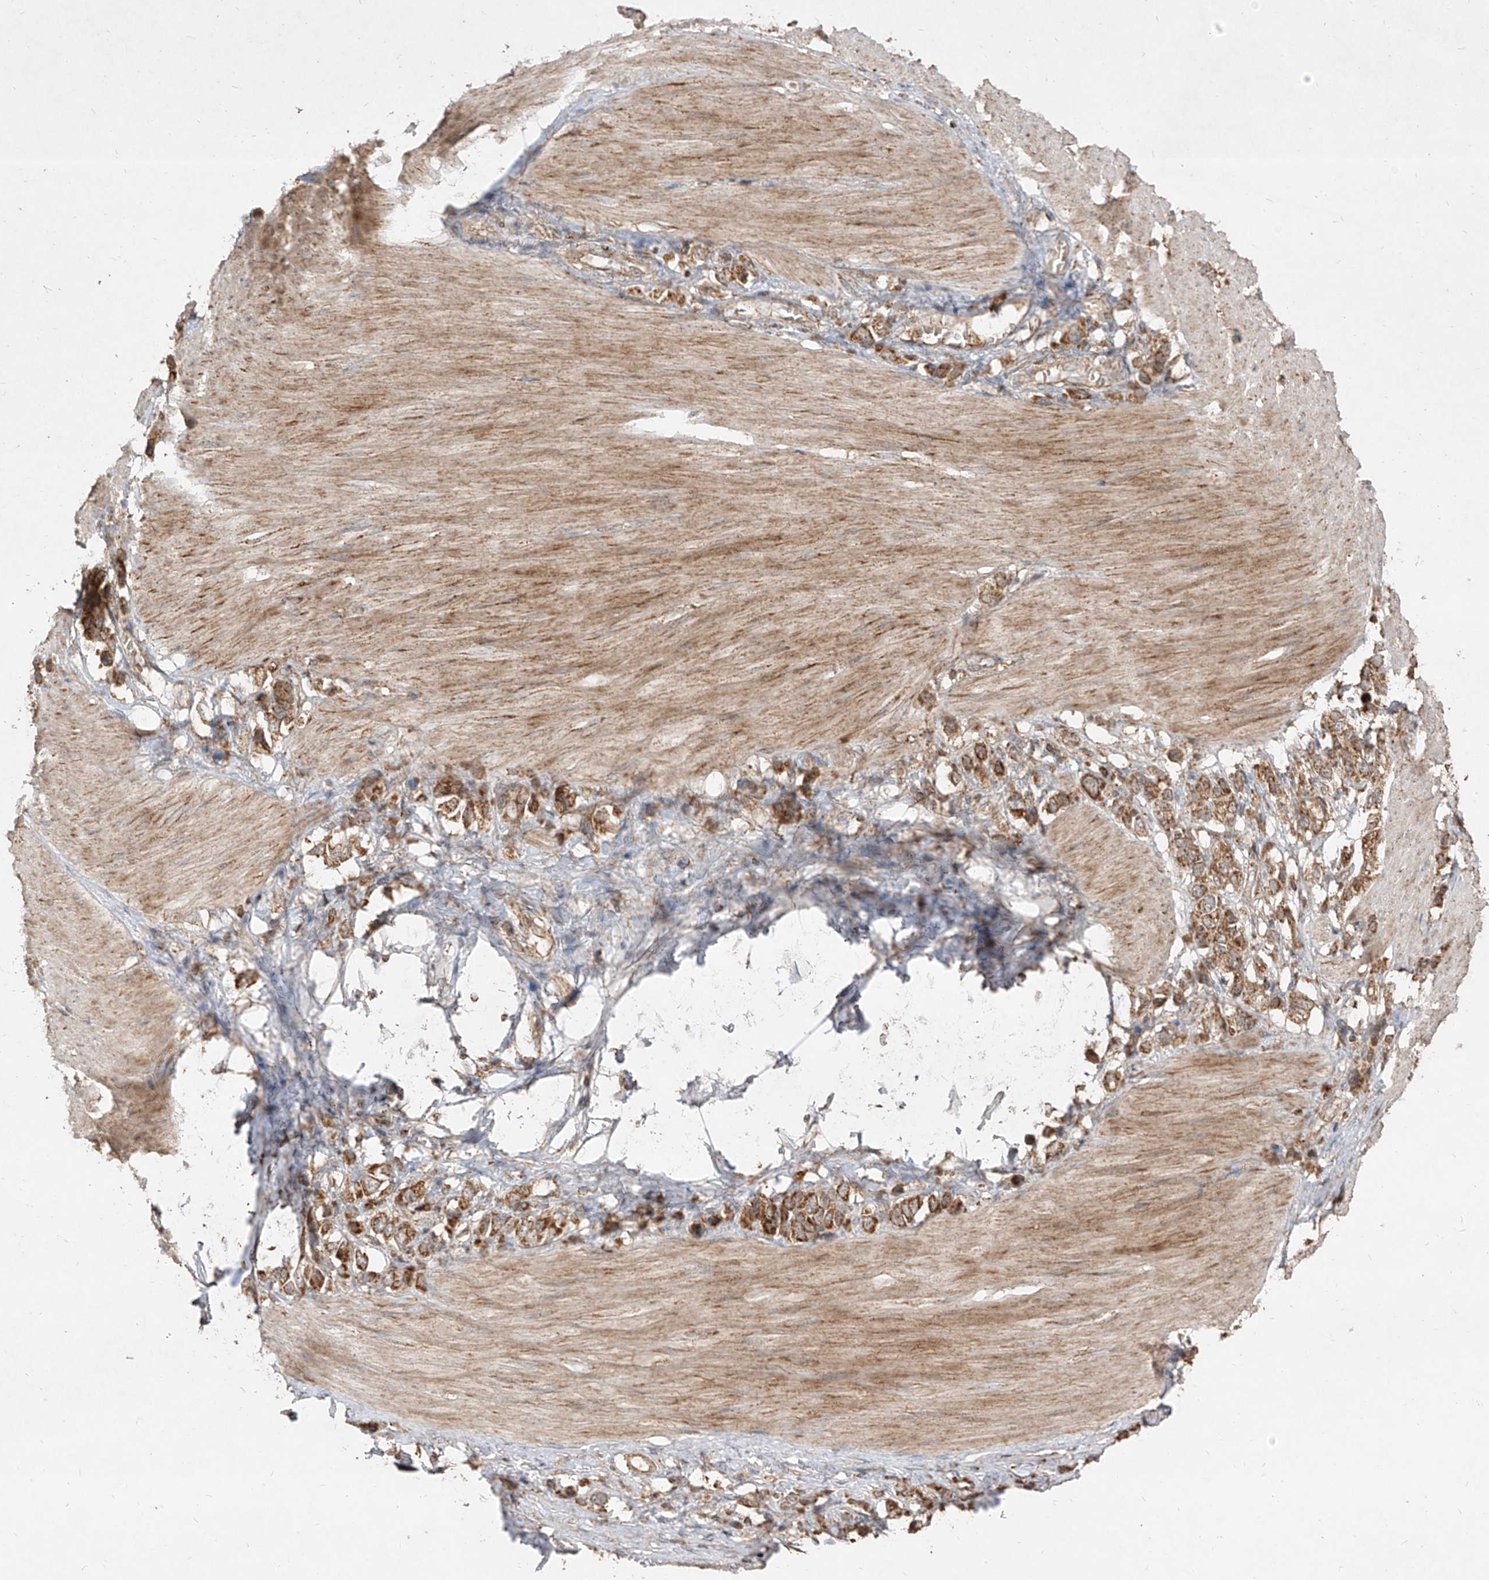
{"staining": {"intensity": "moderate", "quantity": ">75%", "location": "cytoplasmic/membranous"}, "tissue": "stomach cancer", "cell_type": "Tumor cells", "image_type": "cancer", "snomed": [{"axis": "morphology", "description": "Adenocarcinoma, NOS"}, {"axis": "topography", "description": "Stomach"}], "caption": "Human stomach cancer stained with a protein marker demonstrates moderate staining in tumor cells.", "gene": "AIM2", "patient": {"sex": "female", "age": 65}}